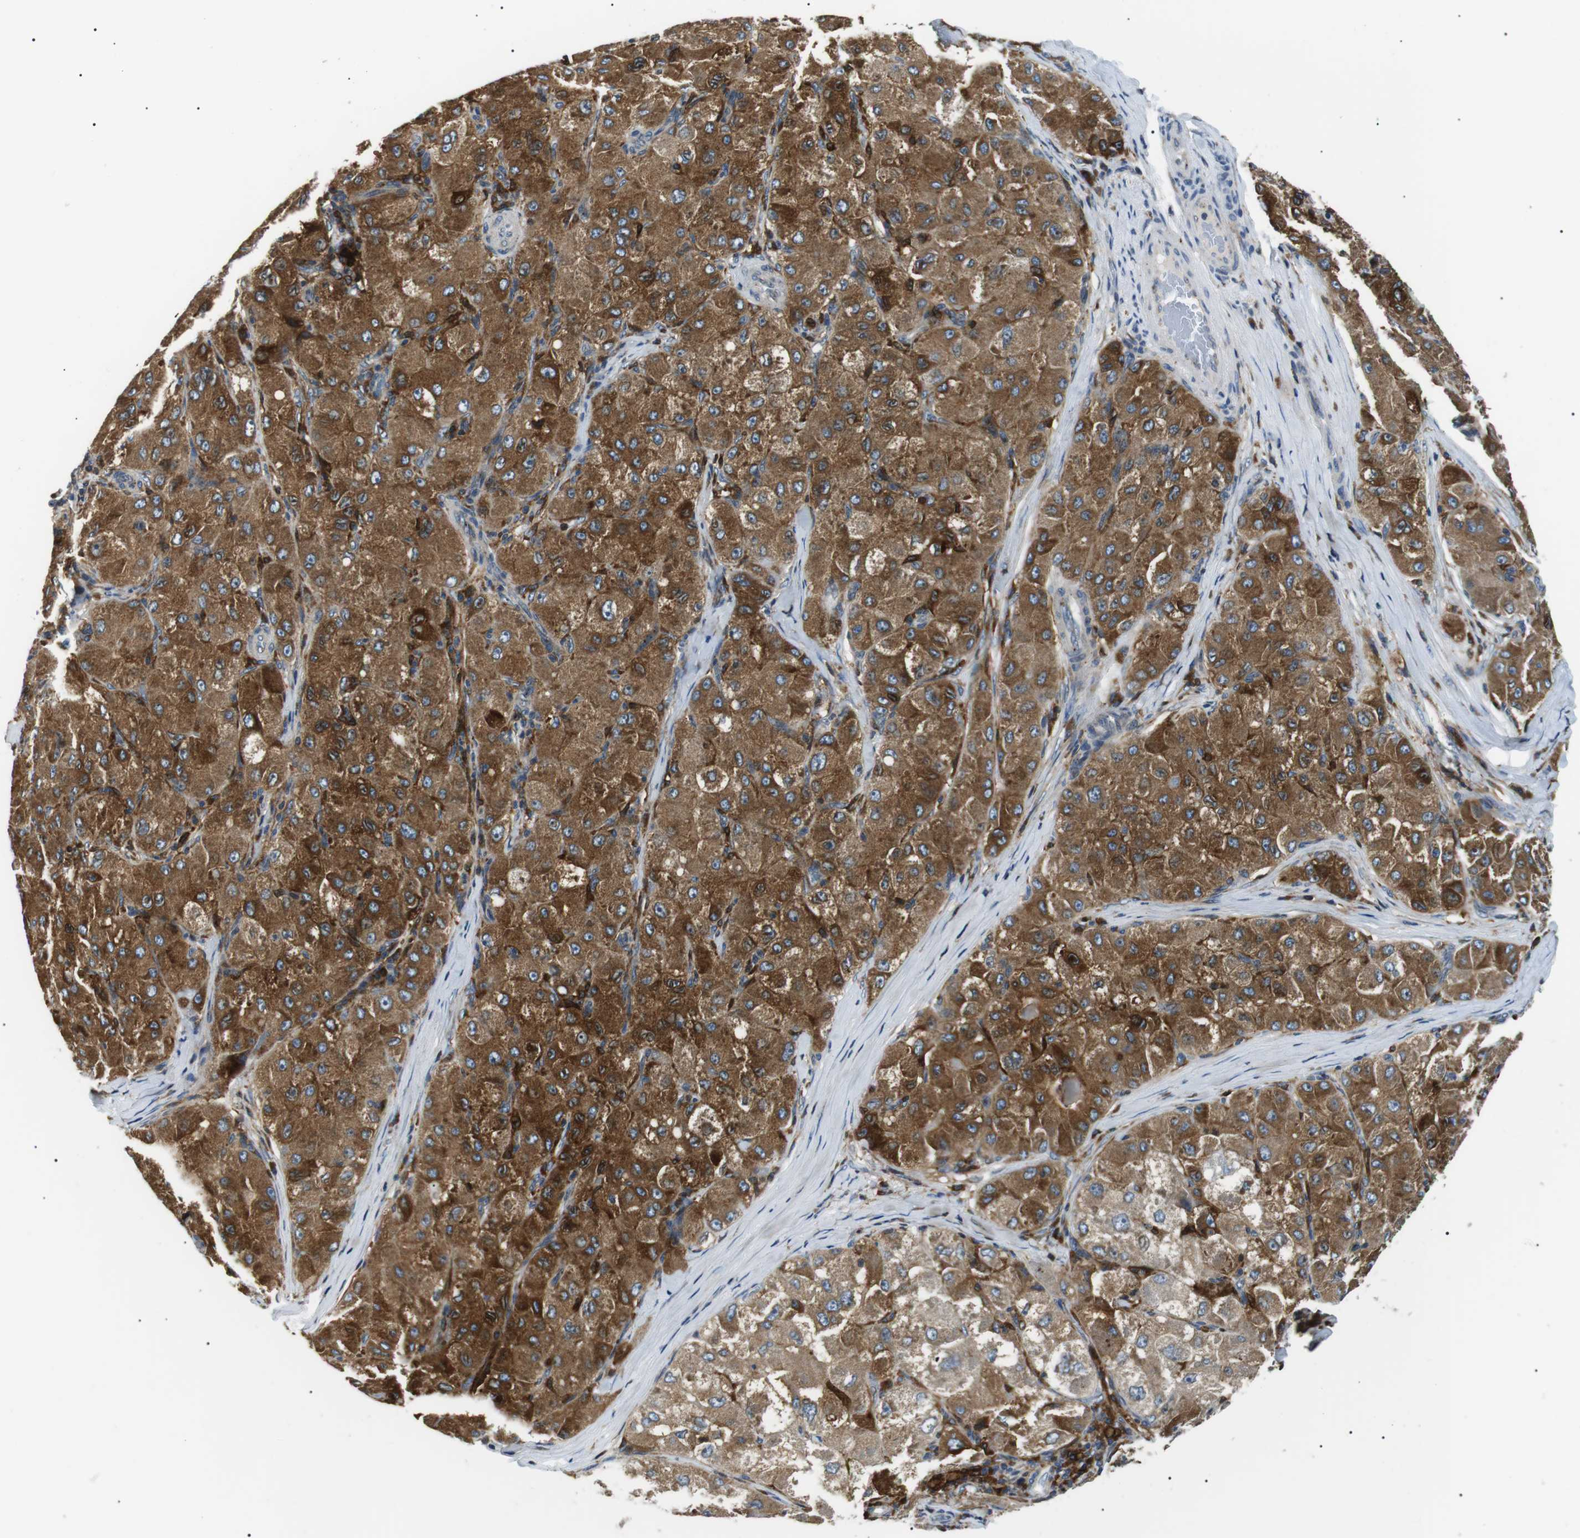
{"staining": {"intensity": "strong", "quantity": ">75%", "location": "cytoplasmic/membranous"}, "tissue": "liver cancer", "cell_type": "Tumor cells", "image_type": "cancer", "snomed": [{"axis": "morphology", "description": "Carcinoma, Hepatocellular, NOS"}, {"axis": "topography", "description": "Liver"}], "caption": "Tumor cells exhibit high levels of strong cytoplasmic/membranous staining in about >75% of cells in liver cancer.", "gene": "RAB9A", "patient": {"sex": "male", "age": 80}}